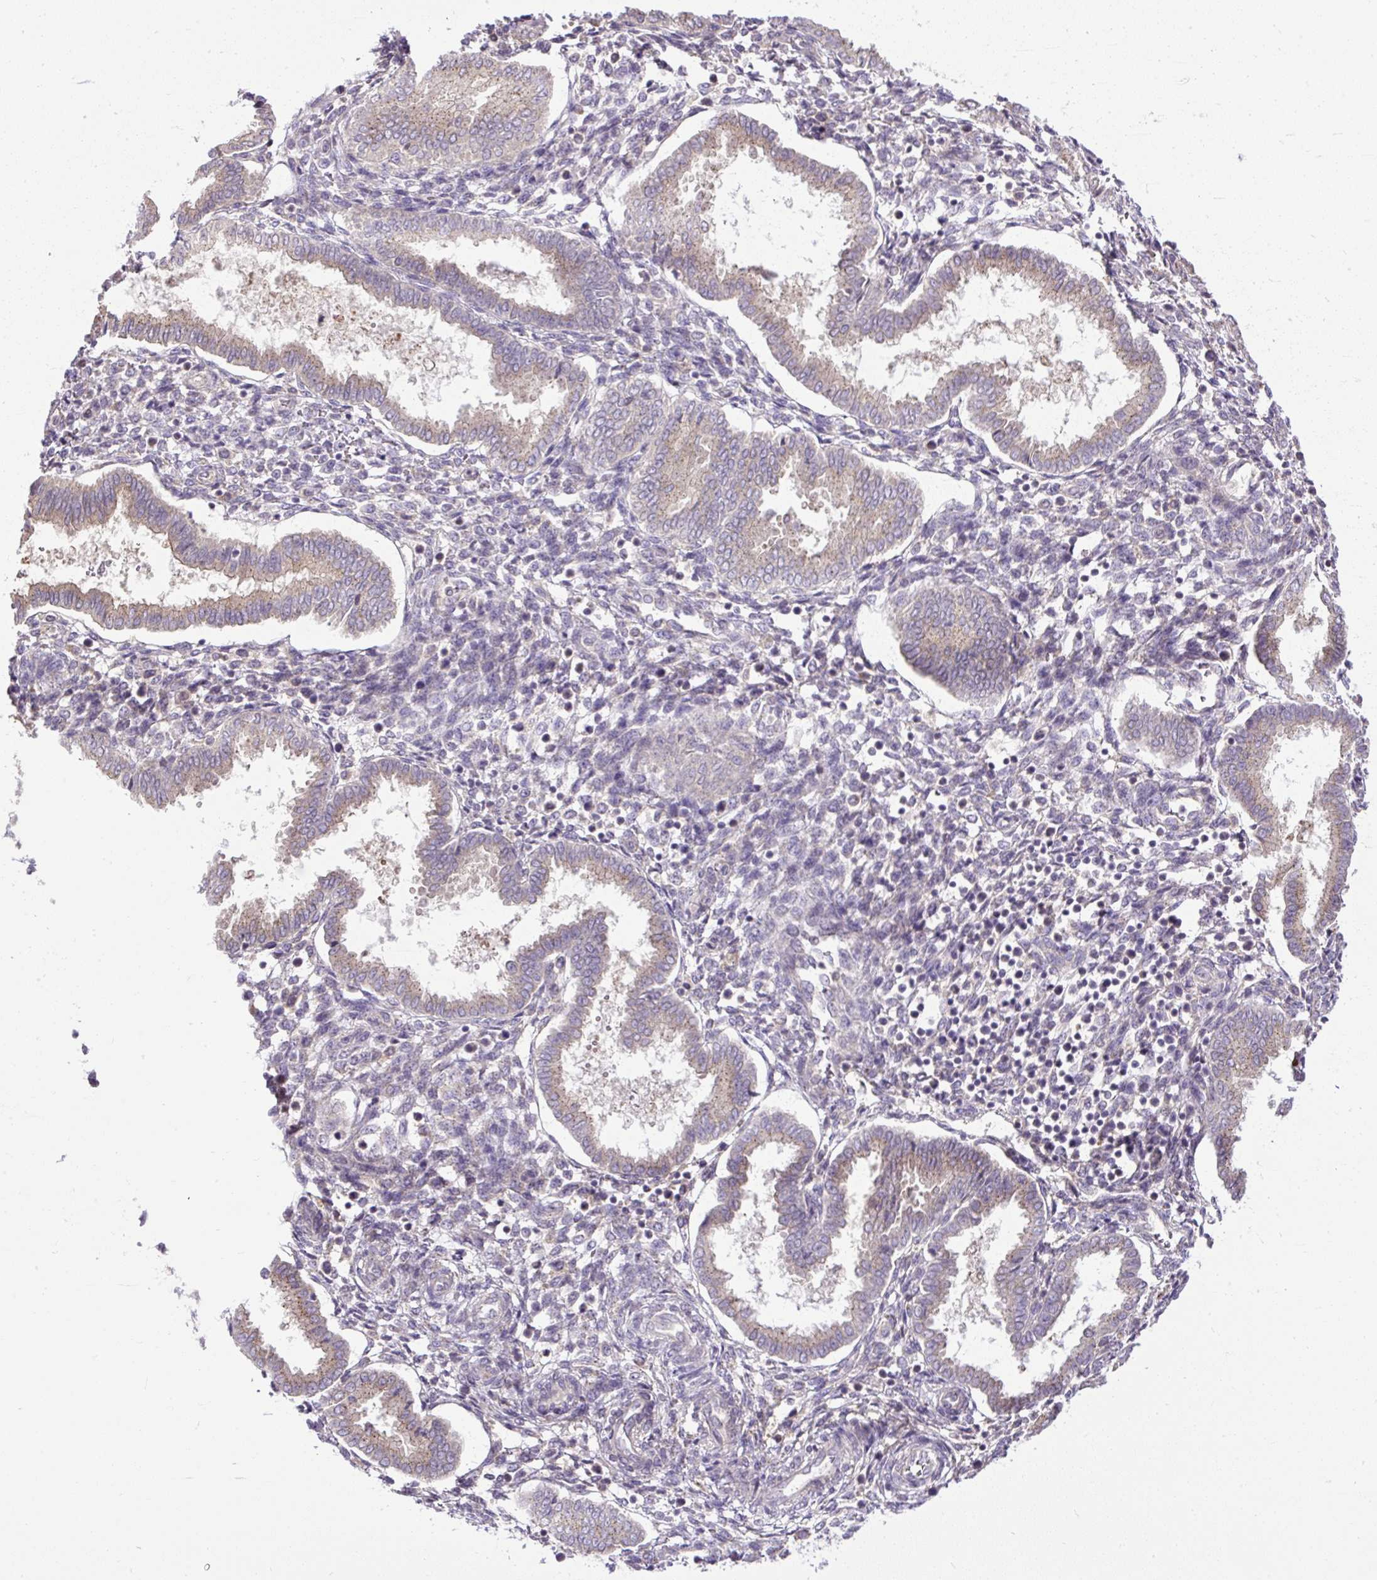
{"staining": {"intensity": "negative", "quantity": "none", "location": "none"}, "tissue": "endometrium", "cell_type": "Cells in endometrial stroma", "image_type": "normal", "snomed": [{"axis": "morphology", "description": "Normal tissue, NOS"}, {"axis": "topography", "description": "Endometrium"}], "caption": "Cells in endometrial stroma show no significant protein staining in normal endometrium.", "gene": "SMC4", "patient": {"sex": "female", "age": 24}}